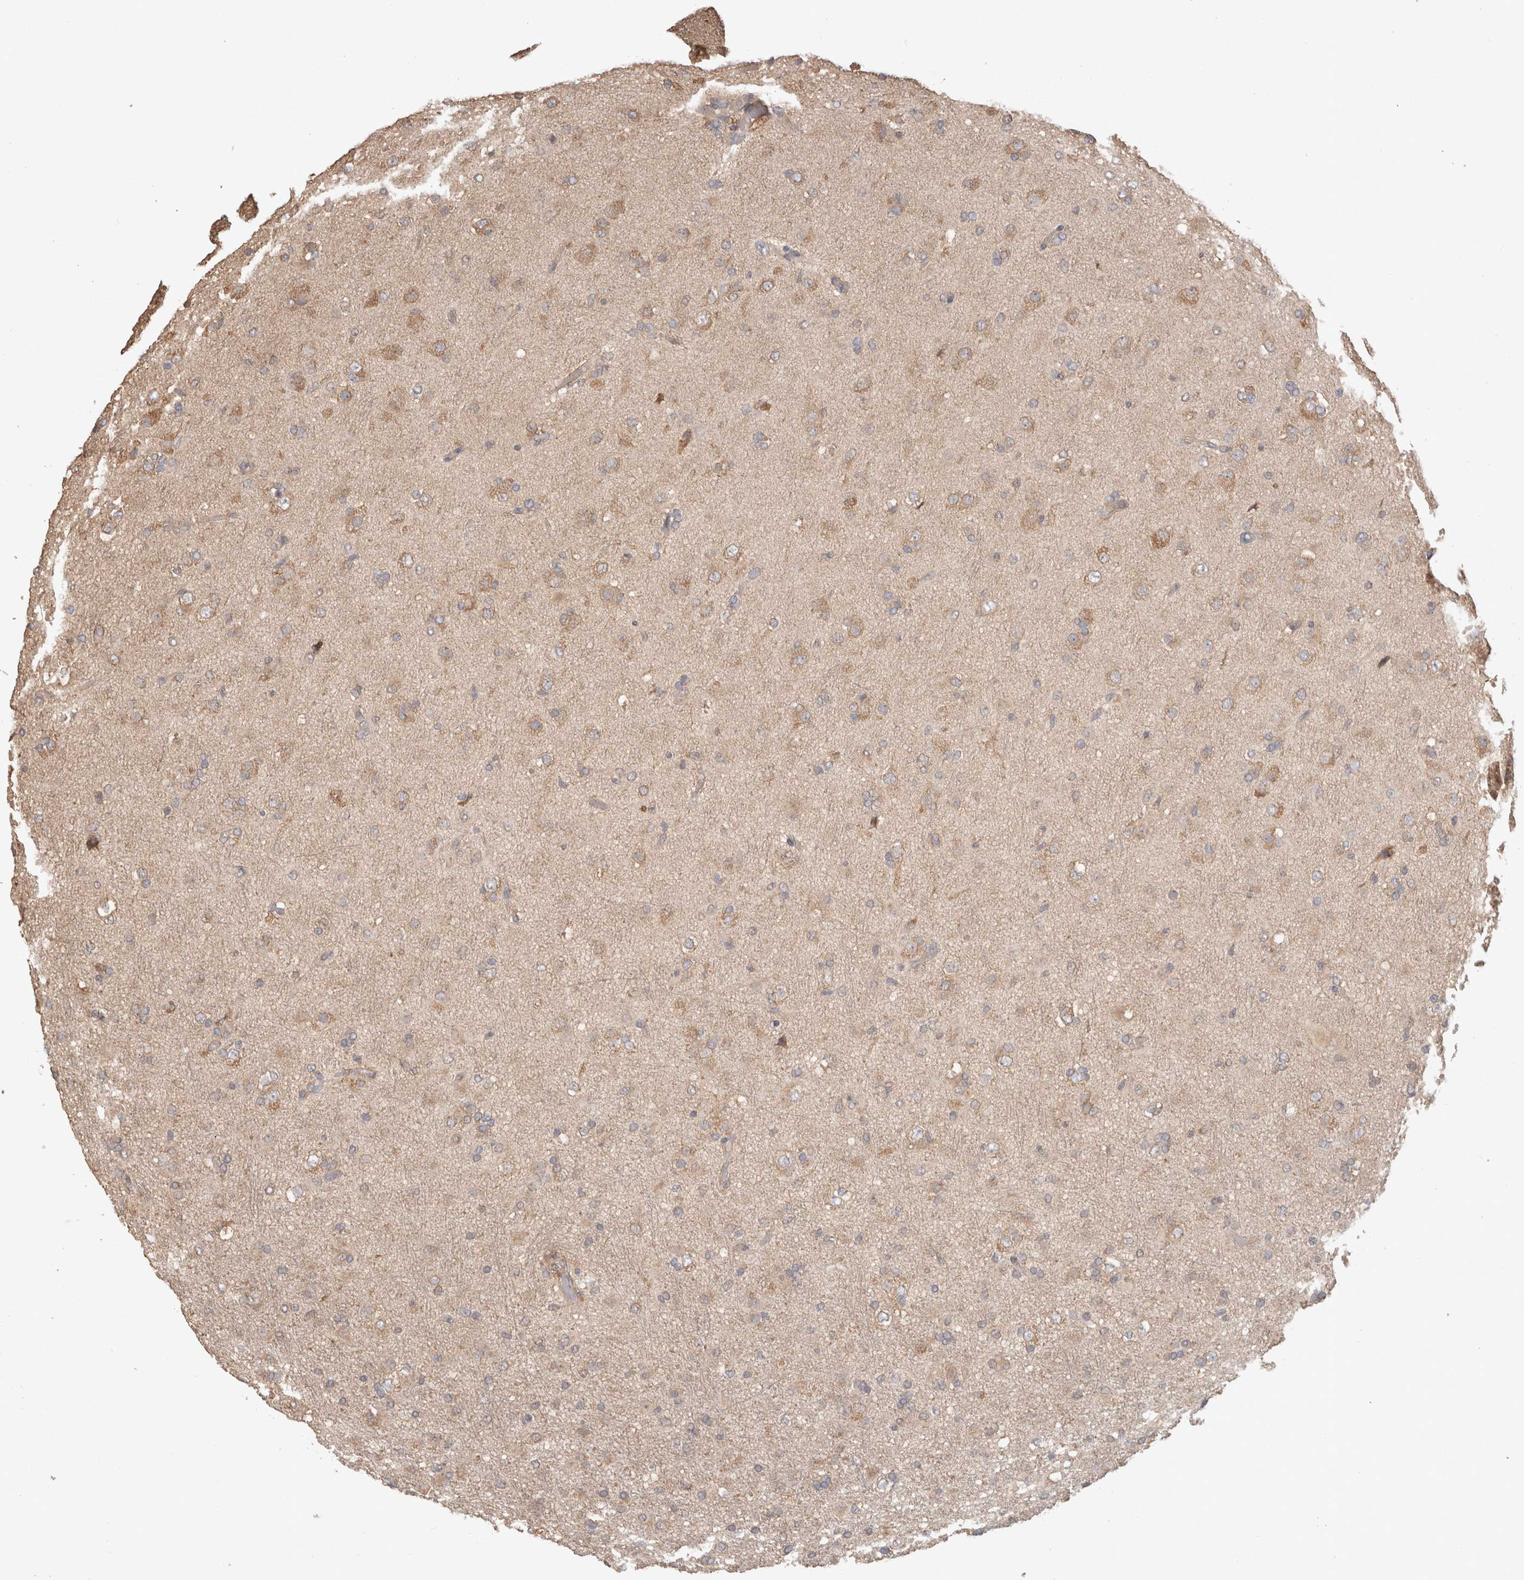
{"staining": {"intensity": "moderate", "quantity": "<25%", "location": "cytoplasmic/membranous"}, "tissue": "glioma", "cell_type": "Tumor cells", "image_type": "cancer", "snomed": [{"axis": "morphology", "description": "Glioma, malignant, Low grade"}, {"axis": "topography", "description": "Brain"}], "caption": "A low amount of moderate cytoplasmic/membranous expression is appreciated in about <25% of tumor cells in glioma tissue.", "gene": "HROB", "patient": {"sex": "male", "age": 65}}